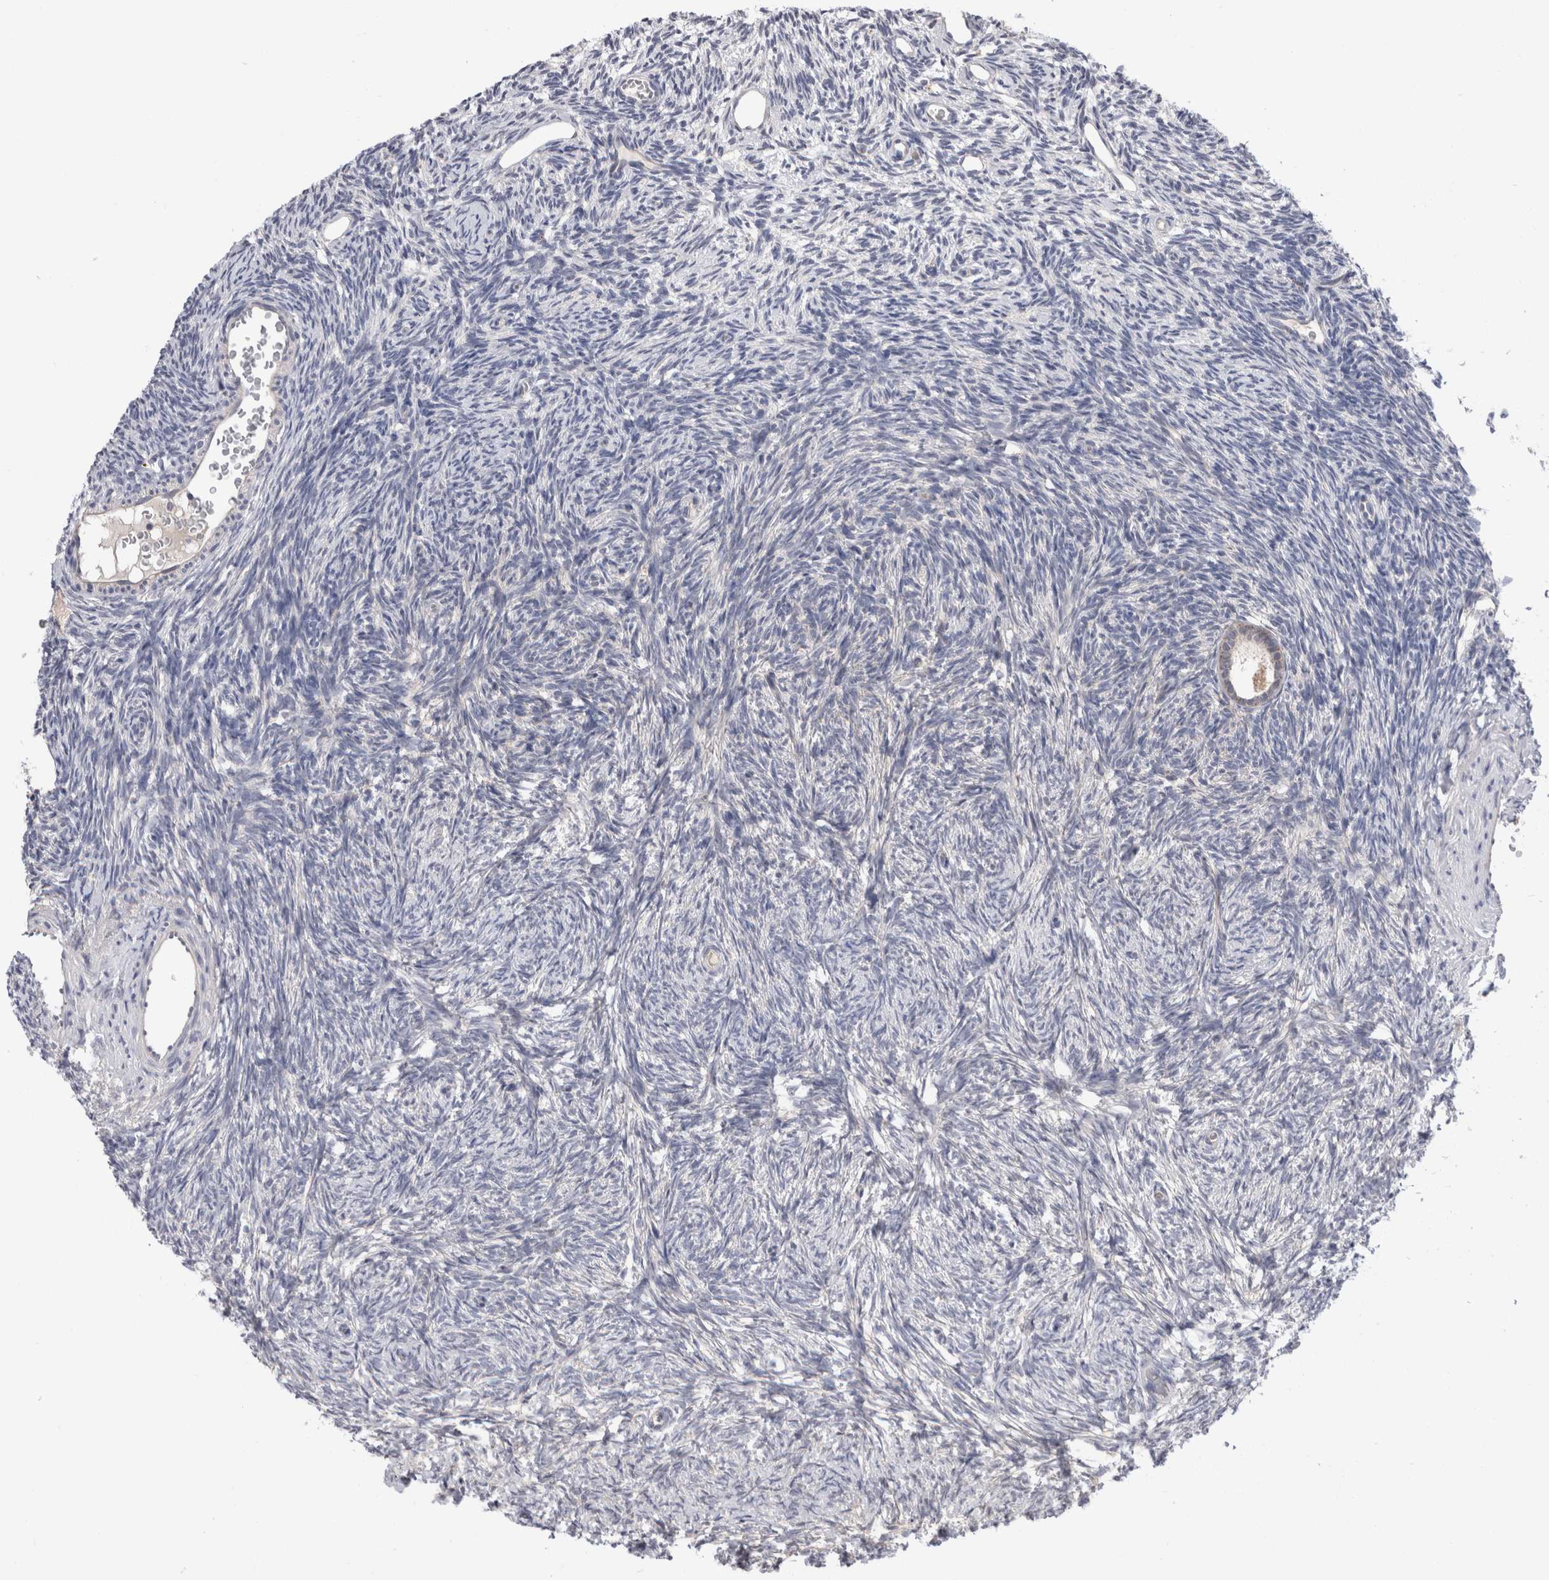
{"staining": {"intensity": "weak", "quantity": ">75%", "location": "cytoplasmic/membranous"}, "tissue": "ovary", "cell_type": "Follicle cells", "image_type": "normal", "snomed": [{"axis": "morphology", "description": "Normal tissue, NOS"}, {"axis": "topography", "description": "Ovary"}], "caption": "An immunohistochemistry (IHC) histopathology image of normal tissue is shown. Protein staining in brown shows weak cytoplasmic/membranous positivity in ovary within follicle cells.", "gene": "MRPL37", "patient": {"sex": "female", "age": 34}}